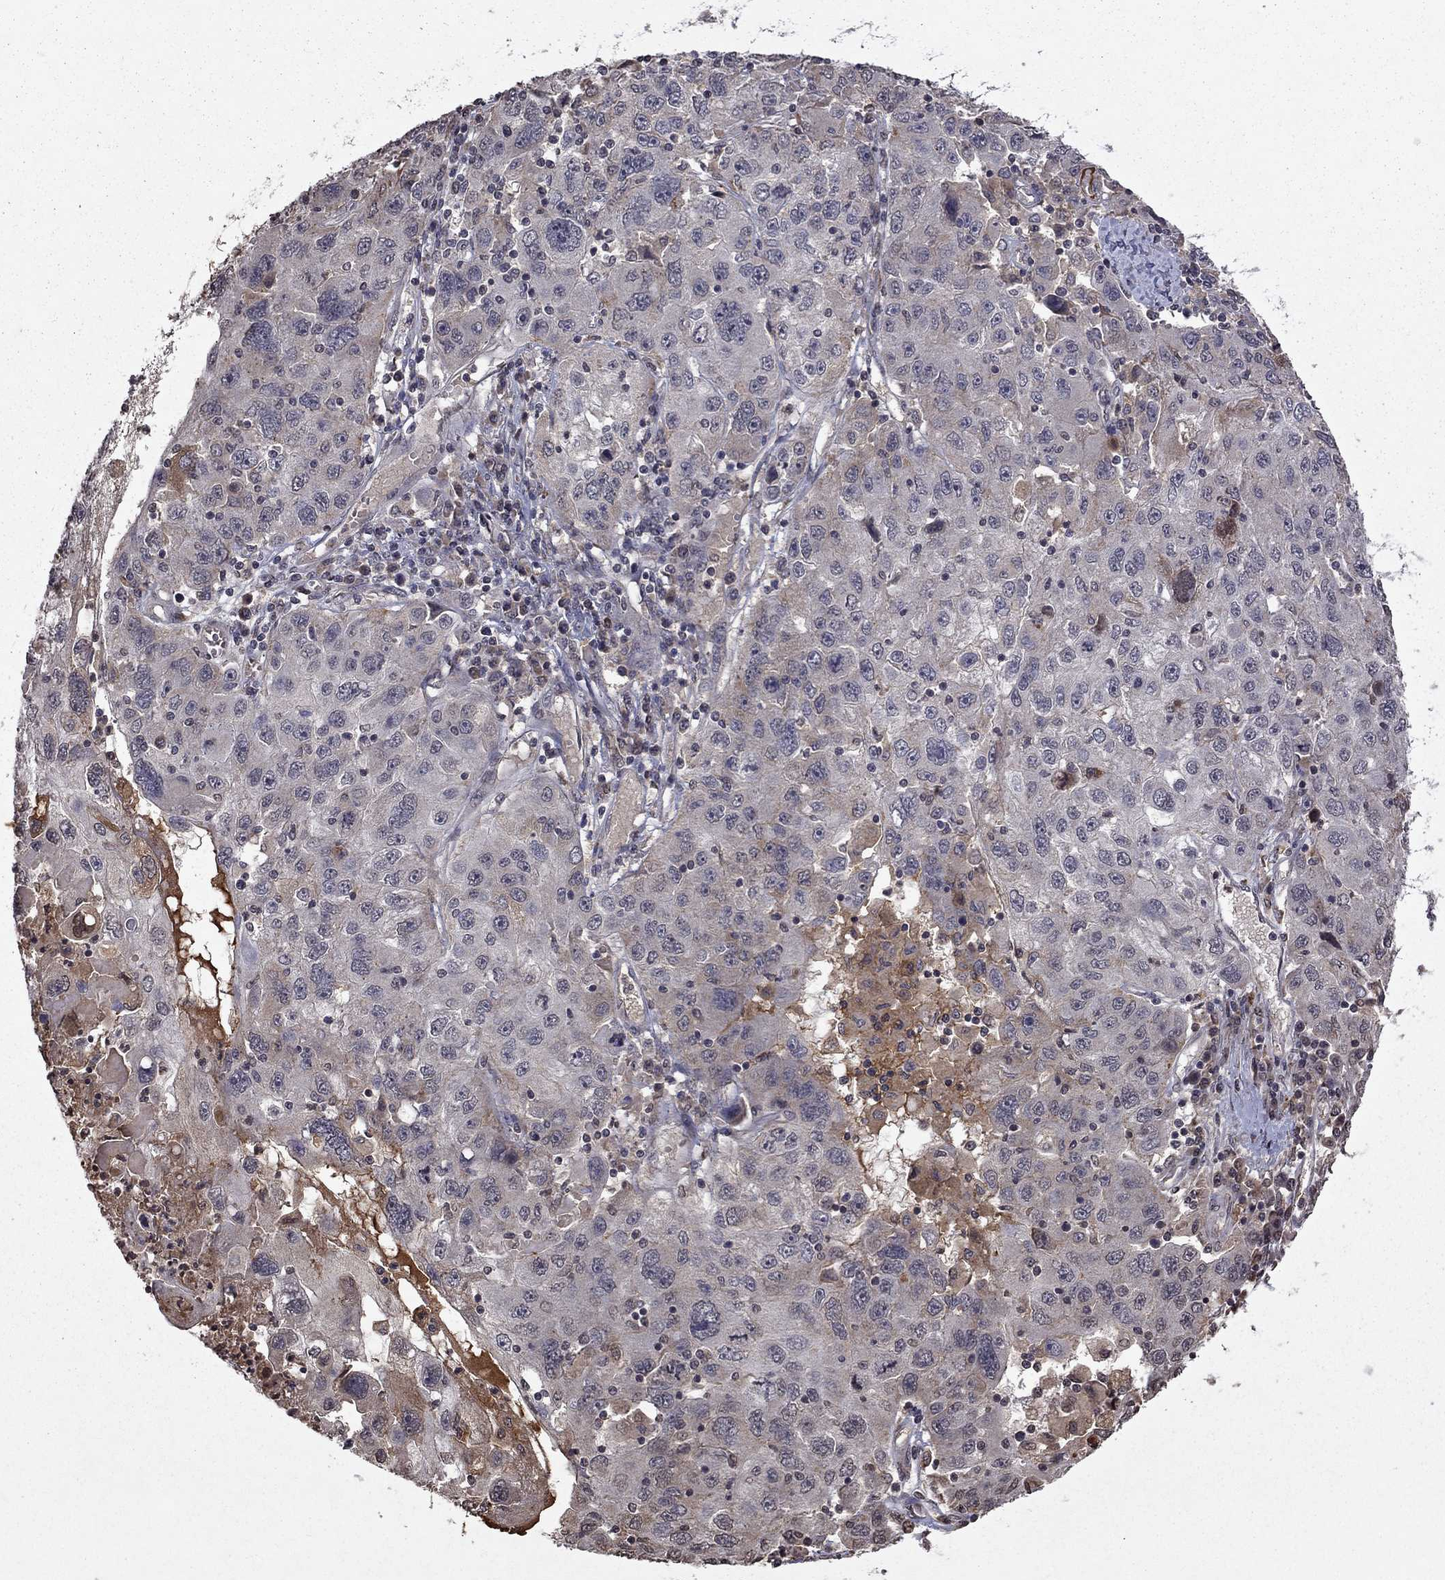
{"staining": {"intensity": "weak", "quantity": "<25%", "location": "cytoplasmic/membranous"}, "tissue": "stomach cancer", "cell_type": "Tumor cells", "image_type": "cancer", "snomed": [{"axis": "morphology", "description": "Adenocarcinoma, NOS"}, {"axis": "topography", "description": "Stomach"}], "caption": "A photomicrograph of stomach cancer stained for a protein reveals no brown staining in tumor cells.", "gene": "NLGN1", "patient": {"sex": "male", "age": 56}}